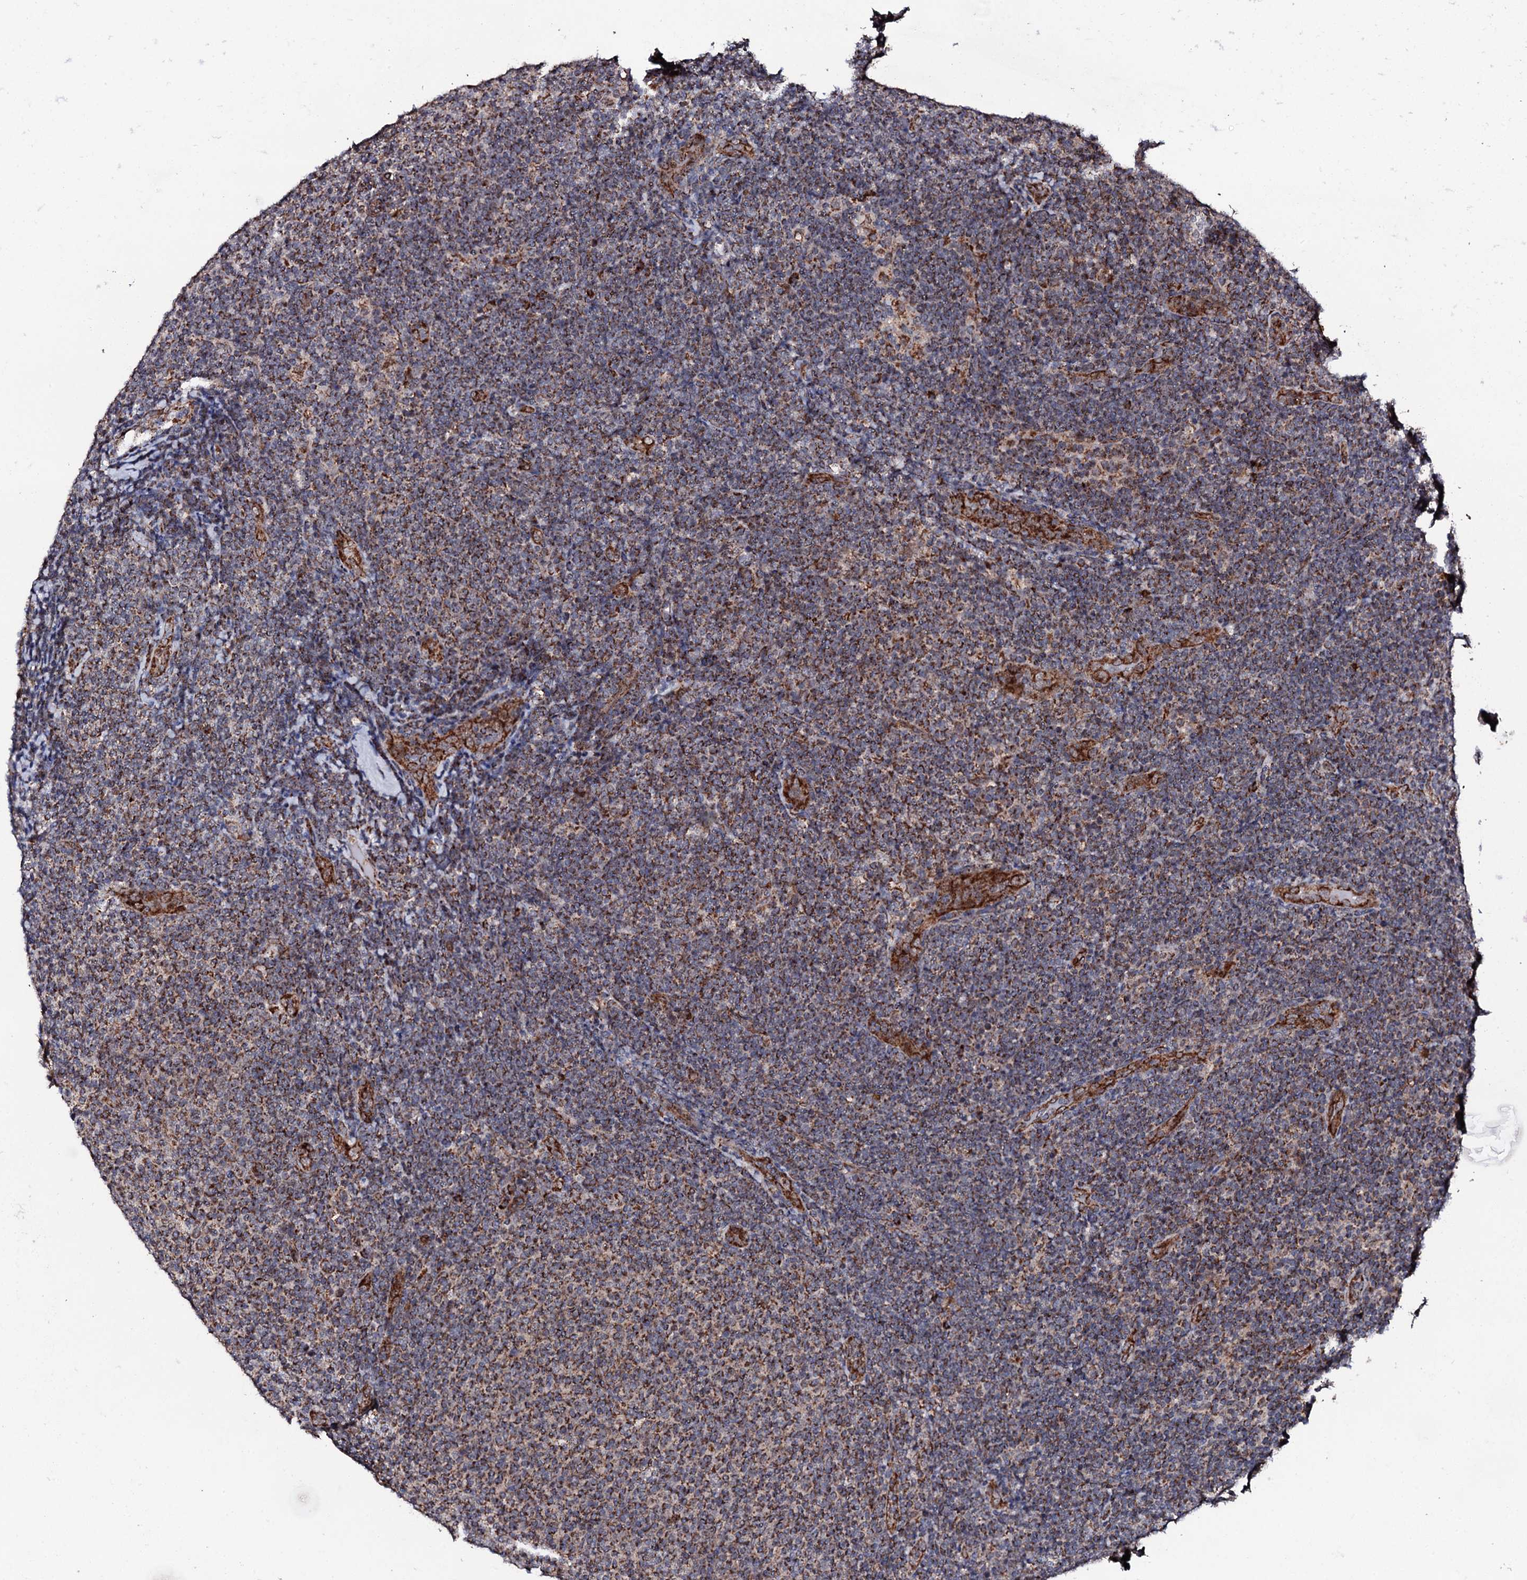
{"staining": {"intensity": "moderate", "quantity": ">75%", "location": "cytoplasmic/membranous"}, "tissue": "lymphoma", "cell_type": "Tumor cells", "image_type": "cancer", "snomed": [{"axis": "morphology", "description": "Malignant lymphoma, non-Hodgkin's type, Low grade"}, {"axis": "topography", "description": "Lymph node"}], "caption": "There is medium levels of moderate cytoplasmic/membranous expression in tumor cells of lymphoma, as demonstrated by immunohistochemical staining (brown color).", "gene": "MTIF3", "patient": {"sex": "male", "age": 66}}